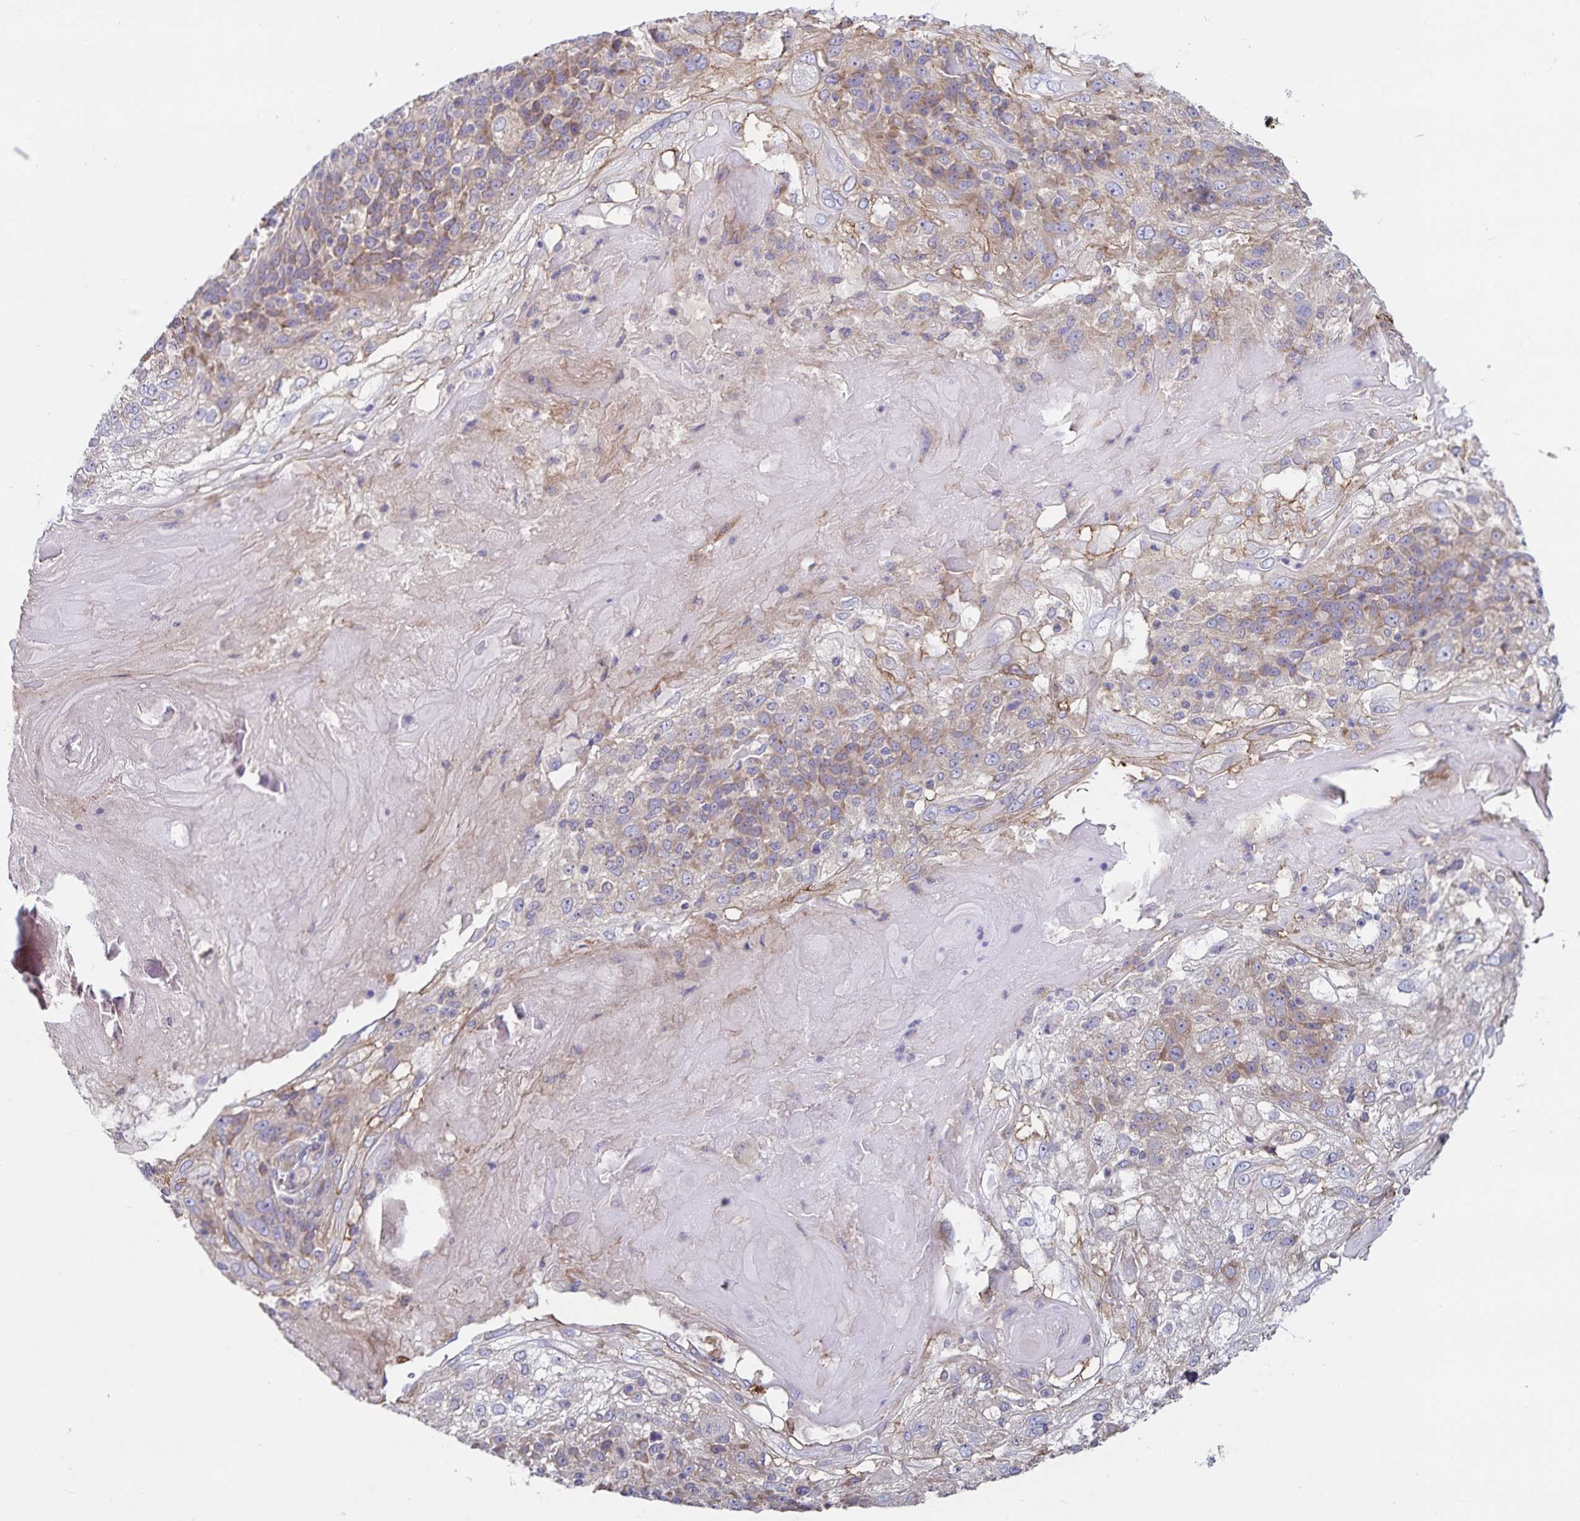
{"staining": {"intensity": "moderate", "quantity": "25%-75%", "location": "cytoplasmic/membranous"}, "tissue": "skin cancer", "cell_type": "Tumor cells", "image_type": "cancer", "snomed": [{"axis": "morphology", "description": "Normal tissue, NOS"}, {"axis": "morphology", "description": "Squamous cell carcinoma, NOS"}, {"axis": "topography", "description": "Skin"}], "caption": "Protein expression analysis of human squamous cell carcinoma (skin) reveals moderate cytoplasmic/membranous staining in approximately 25%-75% of tumor cells.", "gene": "FAM120A", "patient": {"sex": "female", "age": 83}}